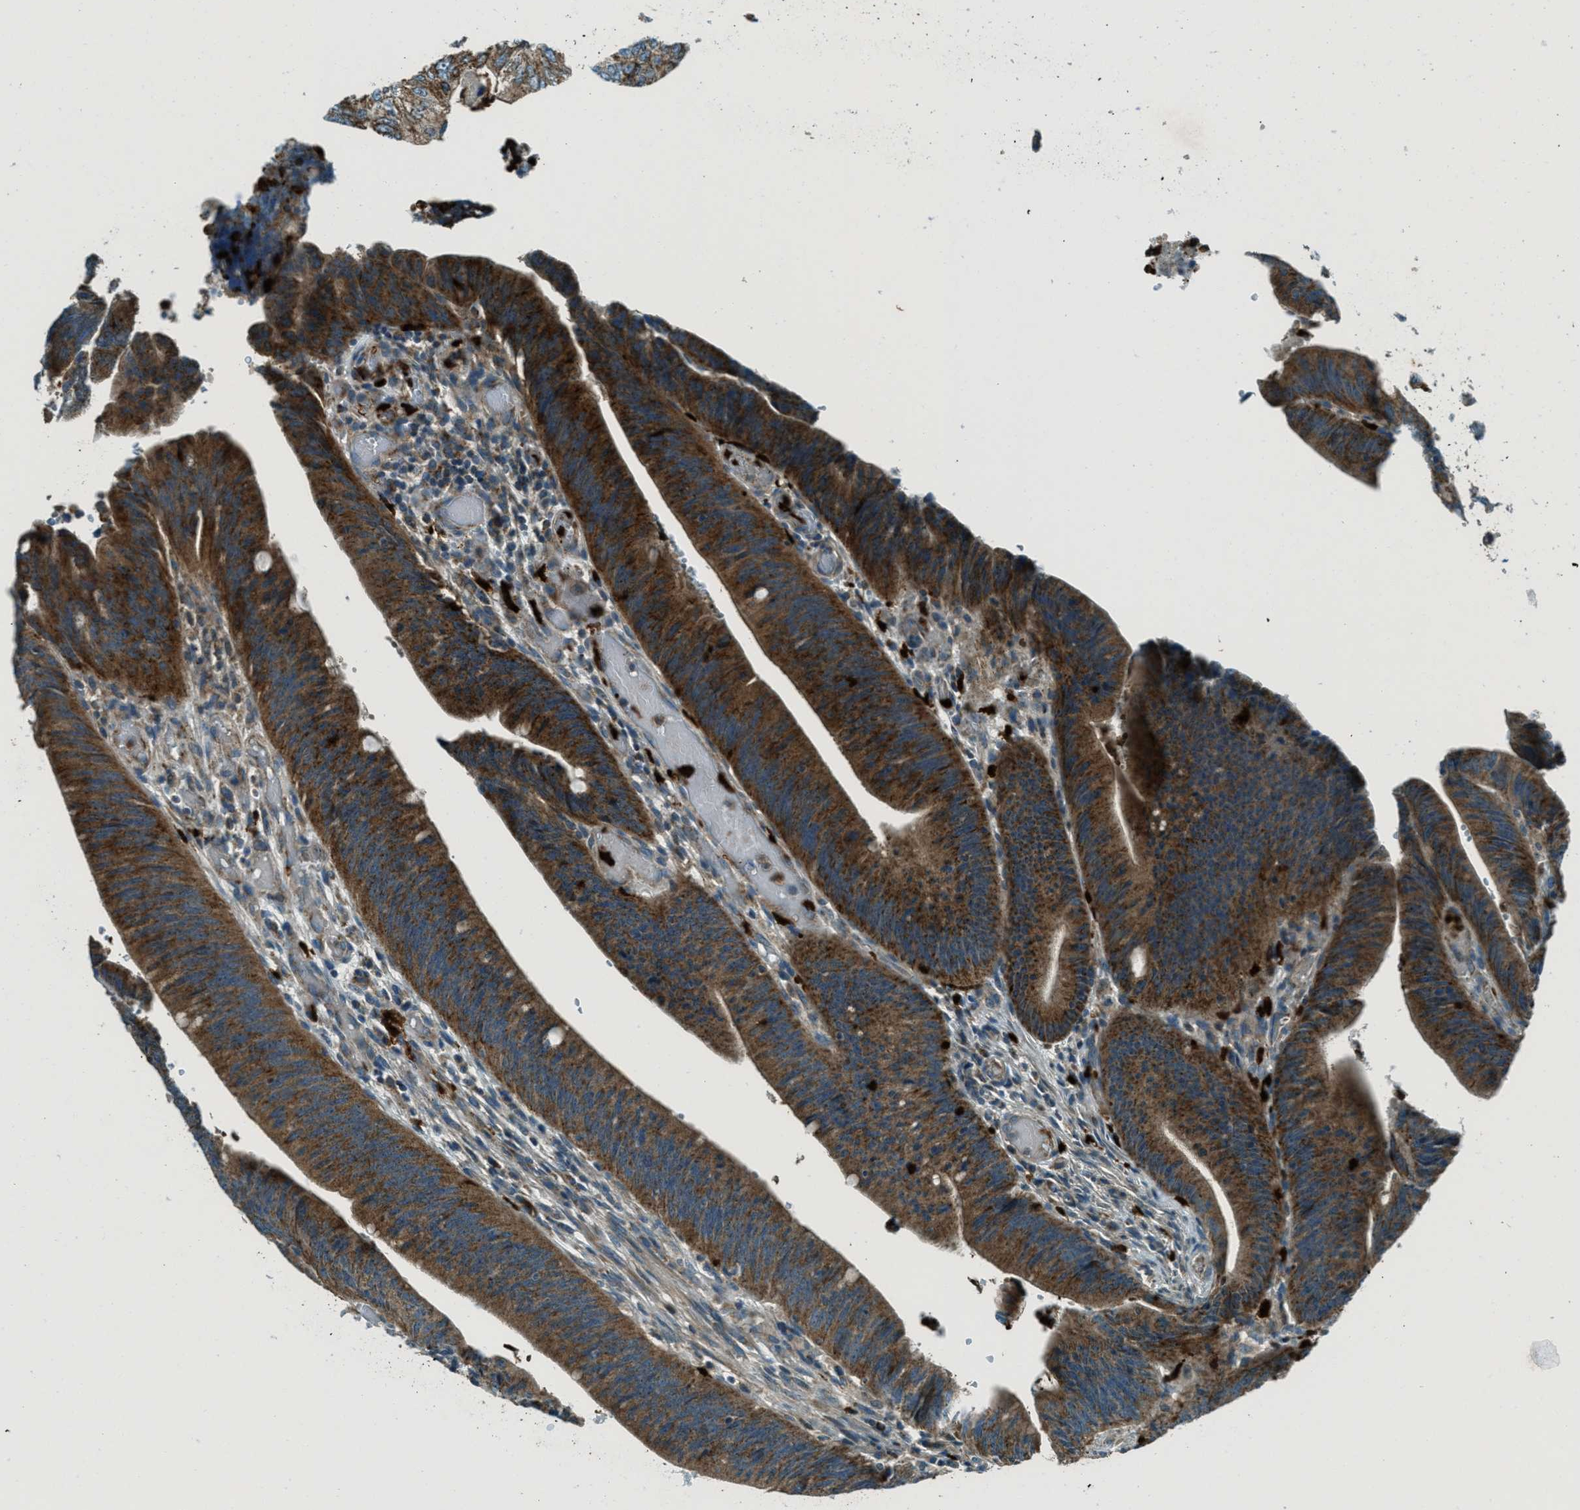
{"staining": {"intensity": "strong", "quantity": ">75%", "location": "cytoplasmic/membranous"}, "tissue": "colorectal cancer", "cell_type": "Tumor cells", "image_type": "cancer", "snomed": [{"axis": "morphology", "description": "Normal tissue, NOS"}, {"axis": "morphology", "description": "Adenocarcinoma, NOS"}, {"axis": "topography", "description": "Rectum"}], "caption": "Colorectal cancer (adenocarcinoma) was stained to show a protein in brown. There is high levels of strong cytoplasmic/membranous positivity in approximately >75% of tumor cells.", "gene": "FAR1", "patient": {"sex": "female", "age": 66}}